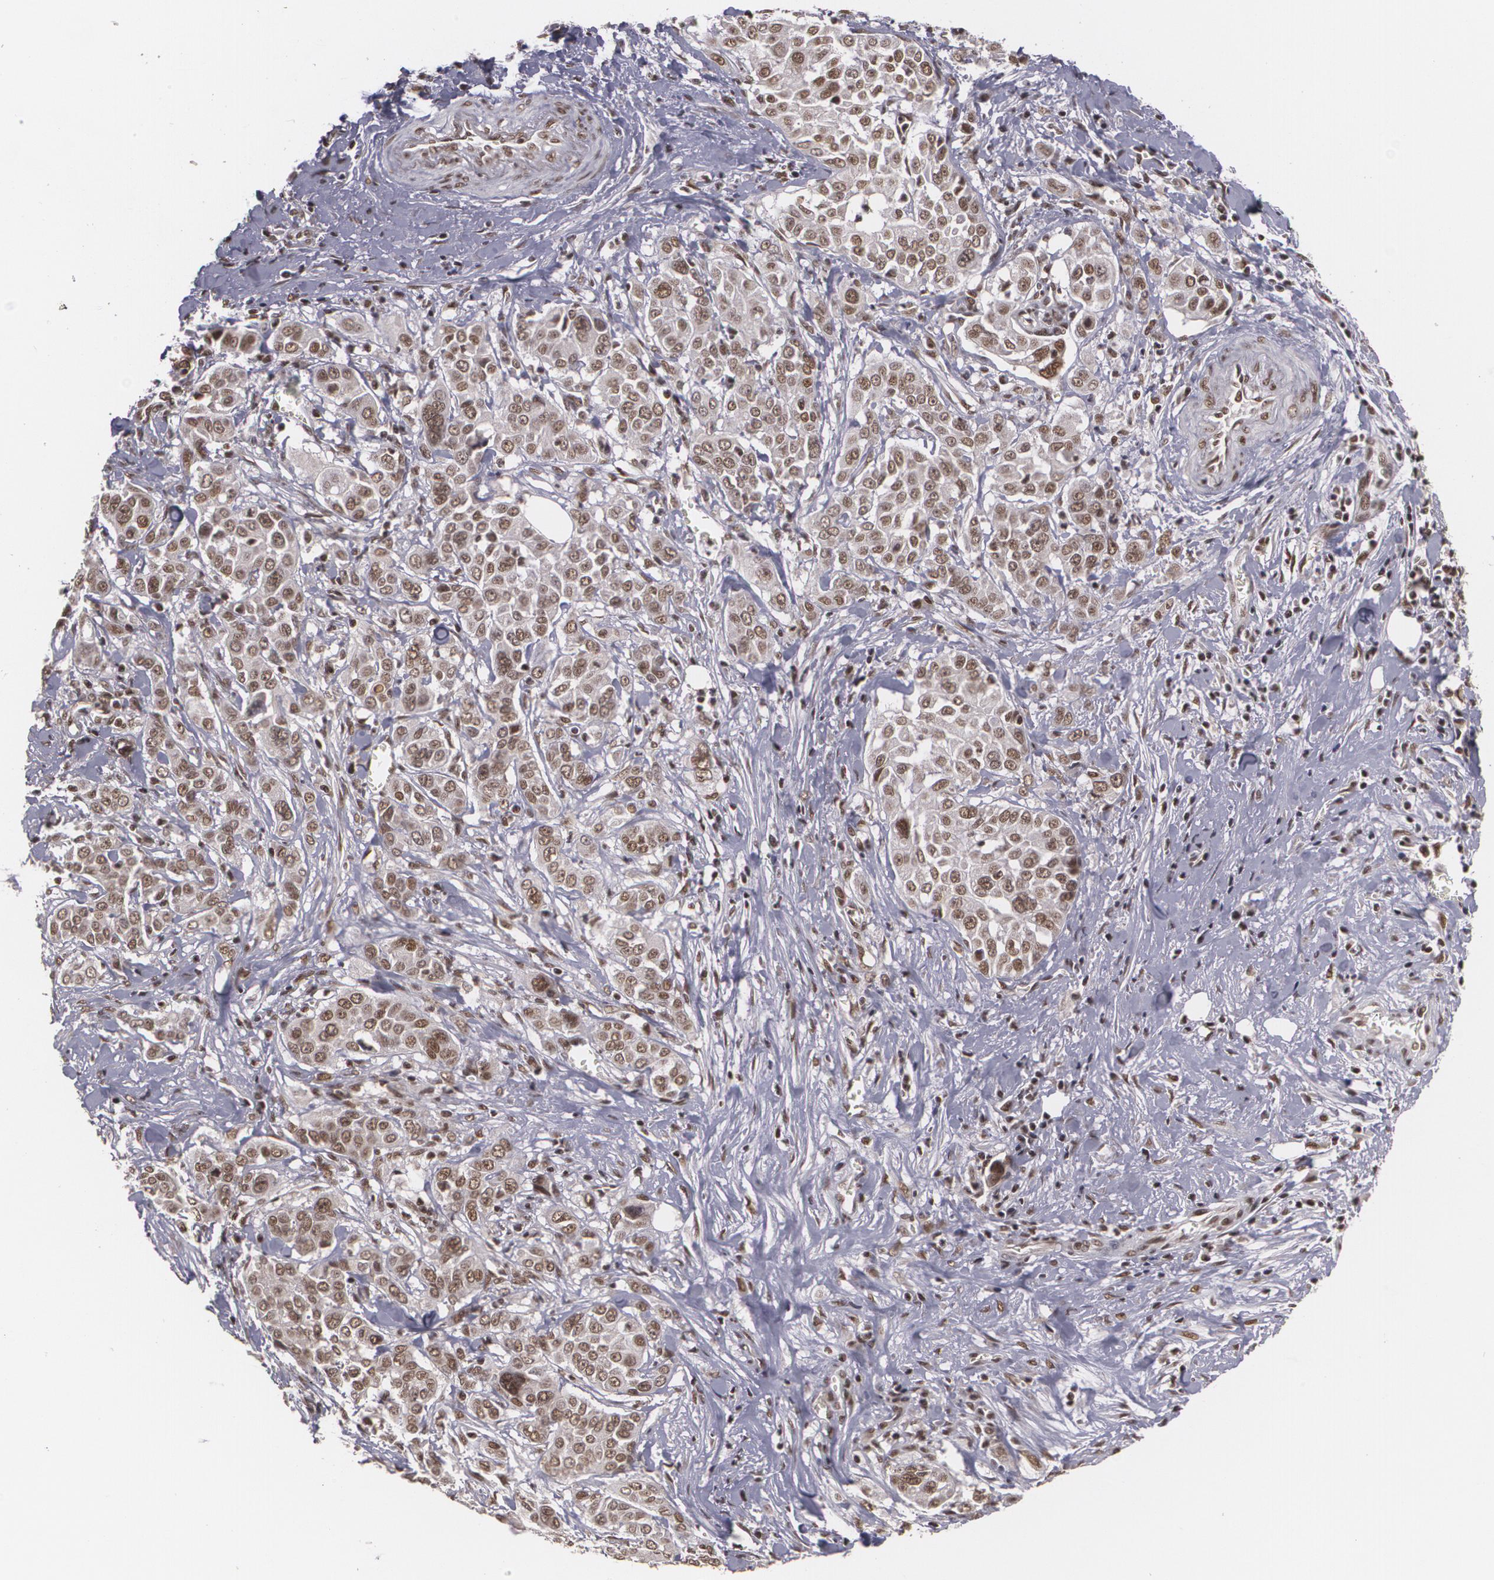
{"staining": {"intensity": "moderate", "quantity": ">75%", "location": "cytoplasmic/membranous,nuclear"}, "tissue": "pancreatic cancer", "cell_type": "Tumor cells", "image_type": "cancer", "snomed": [{"axis": "morphology", "description": "Adenocarcinoma, NOS"}, {"axis": "topography", "description": "Pancreas"}], "caption": "Protein expression analysis of human pancreatic cancer reveals moderate cytoplasmic/membranous and nuclear staining in about >75% of tumor cells.", "gene": "RXRB", "patient": {"sex": "female", "age": 52}}